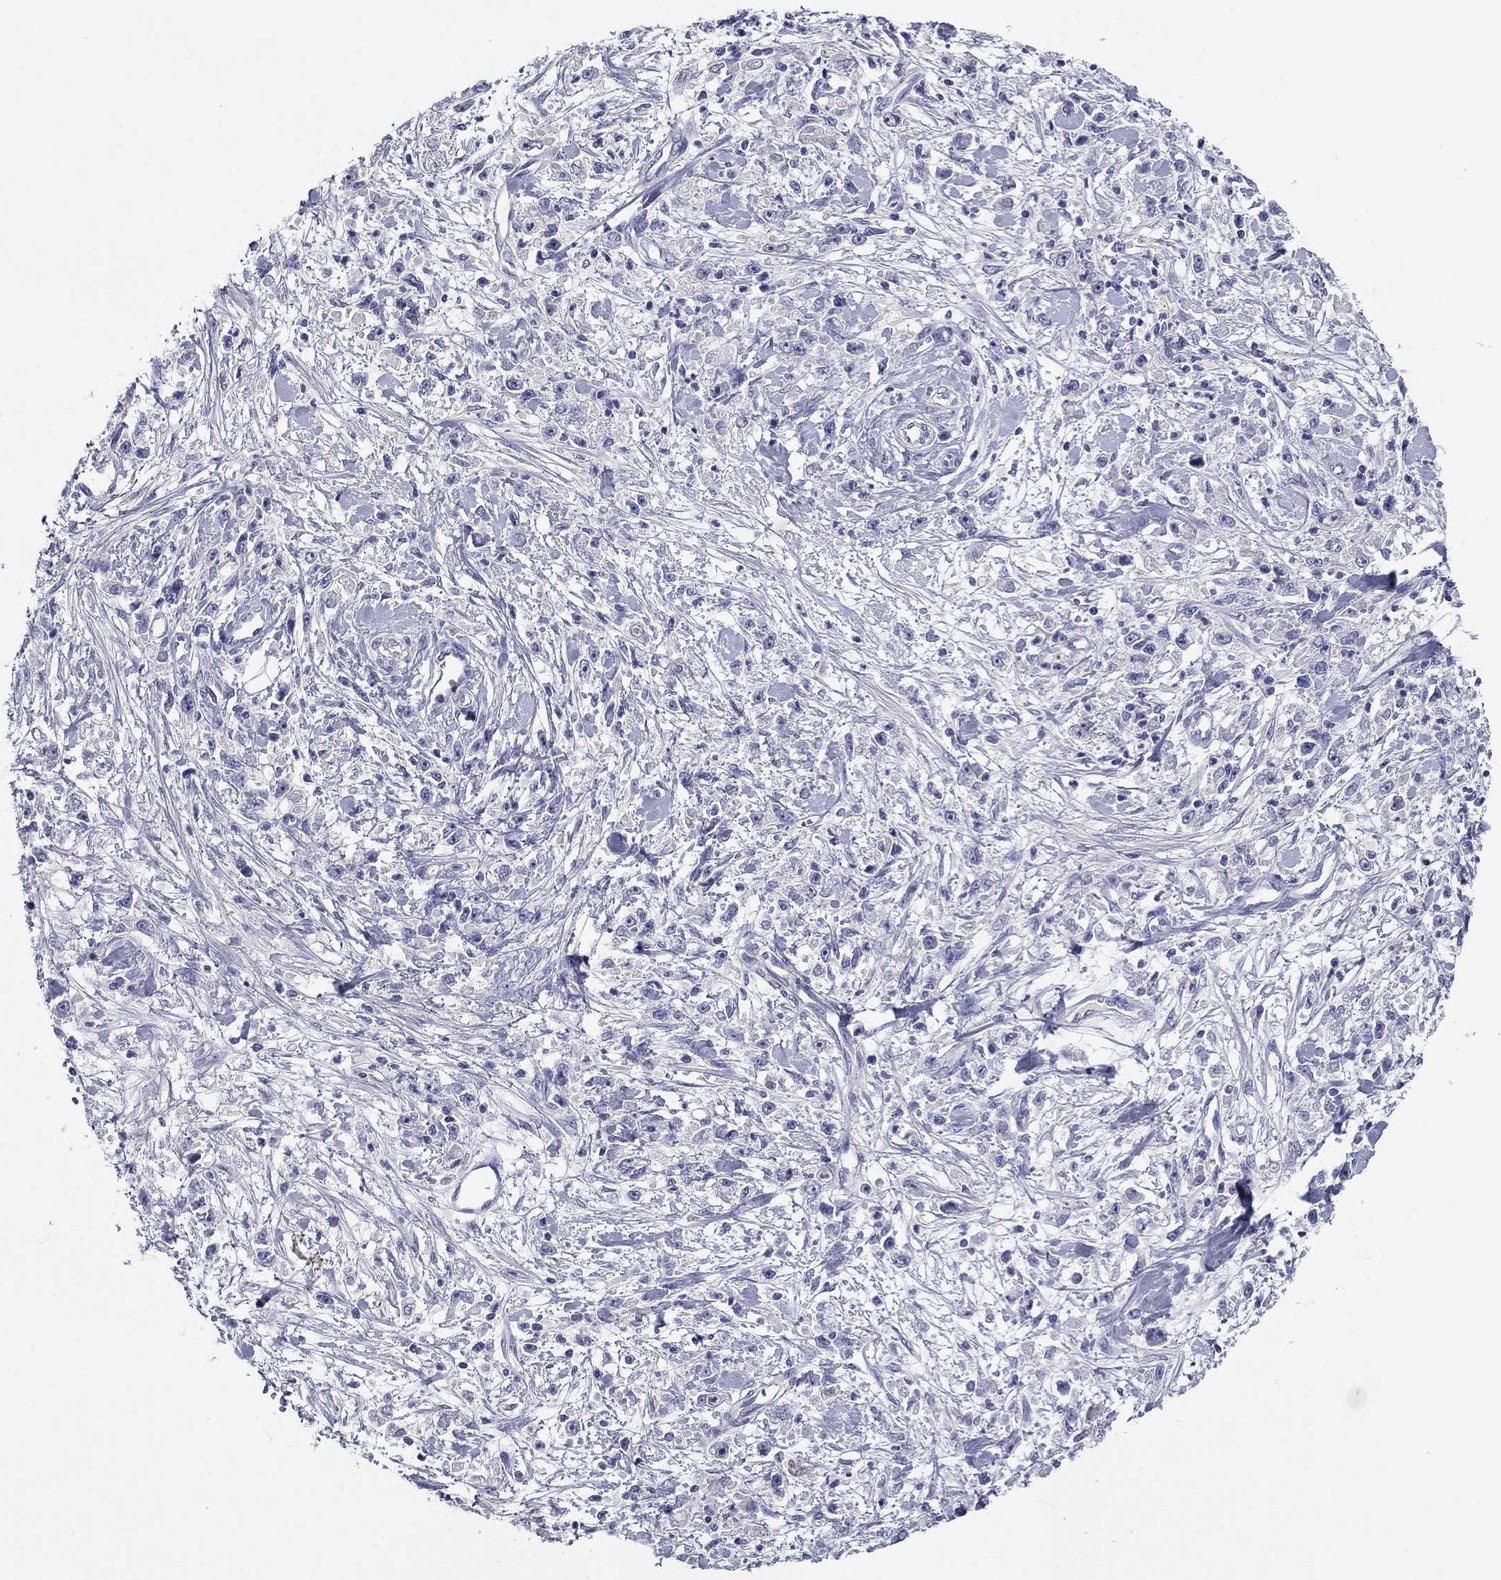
{"staining": {"intensity": "negative", "quantity": "none", "location": "none"}, "tissue": "stomach cancer", "cell_type": "Tumor cells", "image_type": "cancer", "snomed": [{"axis": "morphology", "description": "Adenocarcinoma, NOS"}, {"axis": "topography", "description": "Stomach"}], "caption": "This is an immunohistochemistry image of stomach cancer. There is no staining in tumor cells.", "gene": "CNDP1", "patient": {"sex": "female", "age": 59}}